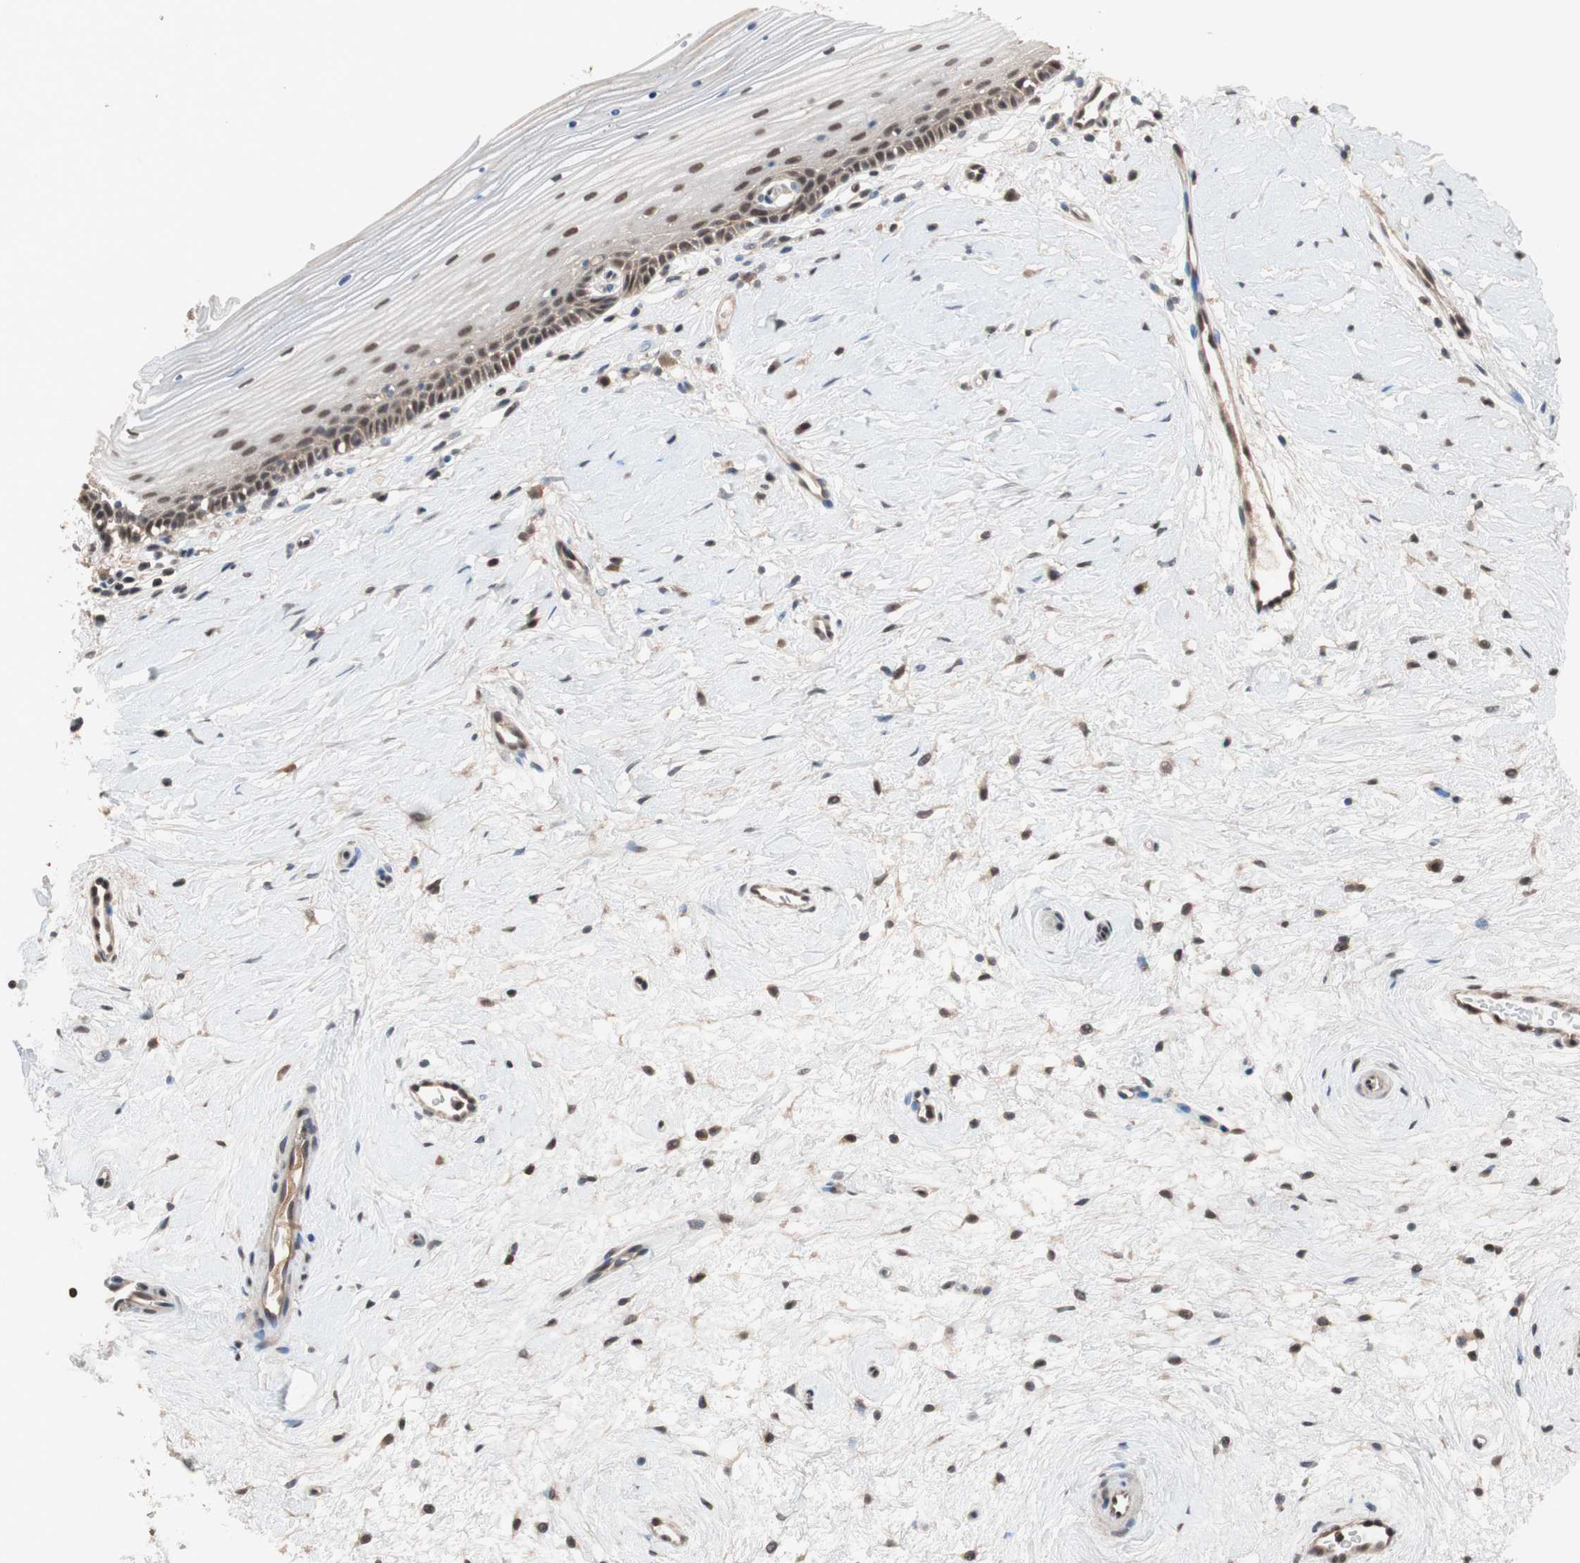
{"staining": {"intensity": "moderate", "quantity": ">75%", "location": "cytoplasmic/membranous,nuclear"}, "tissue": "cervix", "cell_type": "Glandular cells", "image_type": "normal", "snomed": [{"axis": "morphology", "description": "Normal tissue, NOS"}, {"axis": "topography", "description": "Cervix"}], "caption": "Protein analysis of normal cervix displays moderate cytoplasmic/membranous,nuclear expression in about >75% of glandular cells. (brown staining indicates protein expression, while blue staining denotes nuclei).", "gene": "GART", "patient": {"sex": "female", "age": 39}}